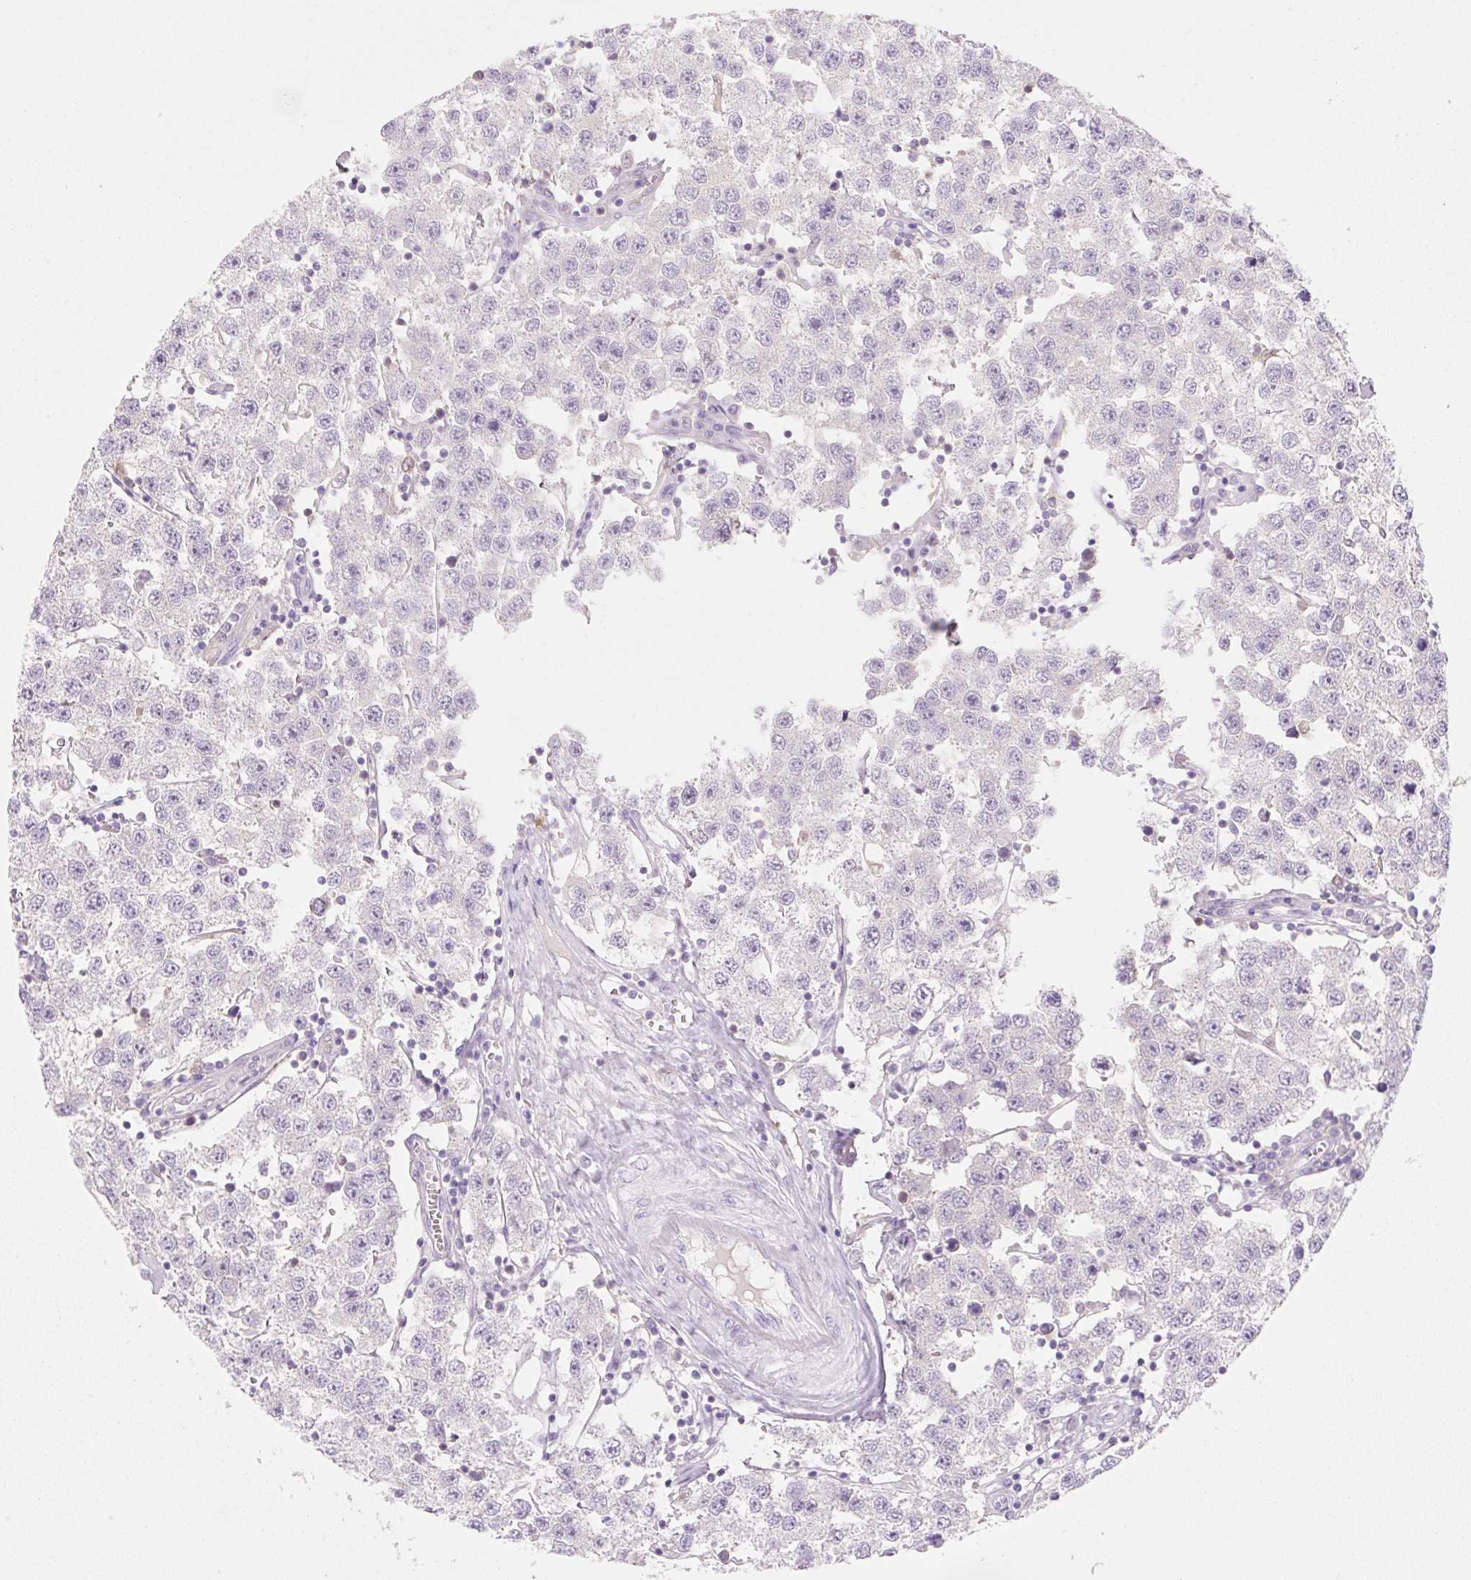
{"staining": {"intensity": "negative", "quantity": "none", "location": "none"}, "tissue": "testis cancer", "cell_type": "Tumor cells", "image_type": "cancer", "snomed": [{"axis": "morphology", "description": "Seminoma, NOS"}, {"axis": "topography", "description": "Testis"}], "caption": "Immunohistochemical staining of testis seminoma displays no significant expression in tumor cells. Nuclei are stained in blue.", "gene": "FABP5", "patient": {"sex": "male", "age": 34}}